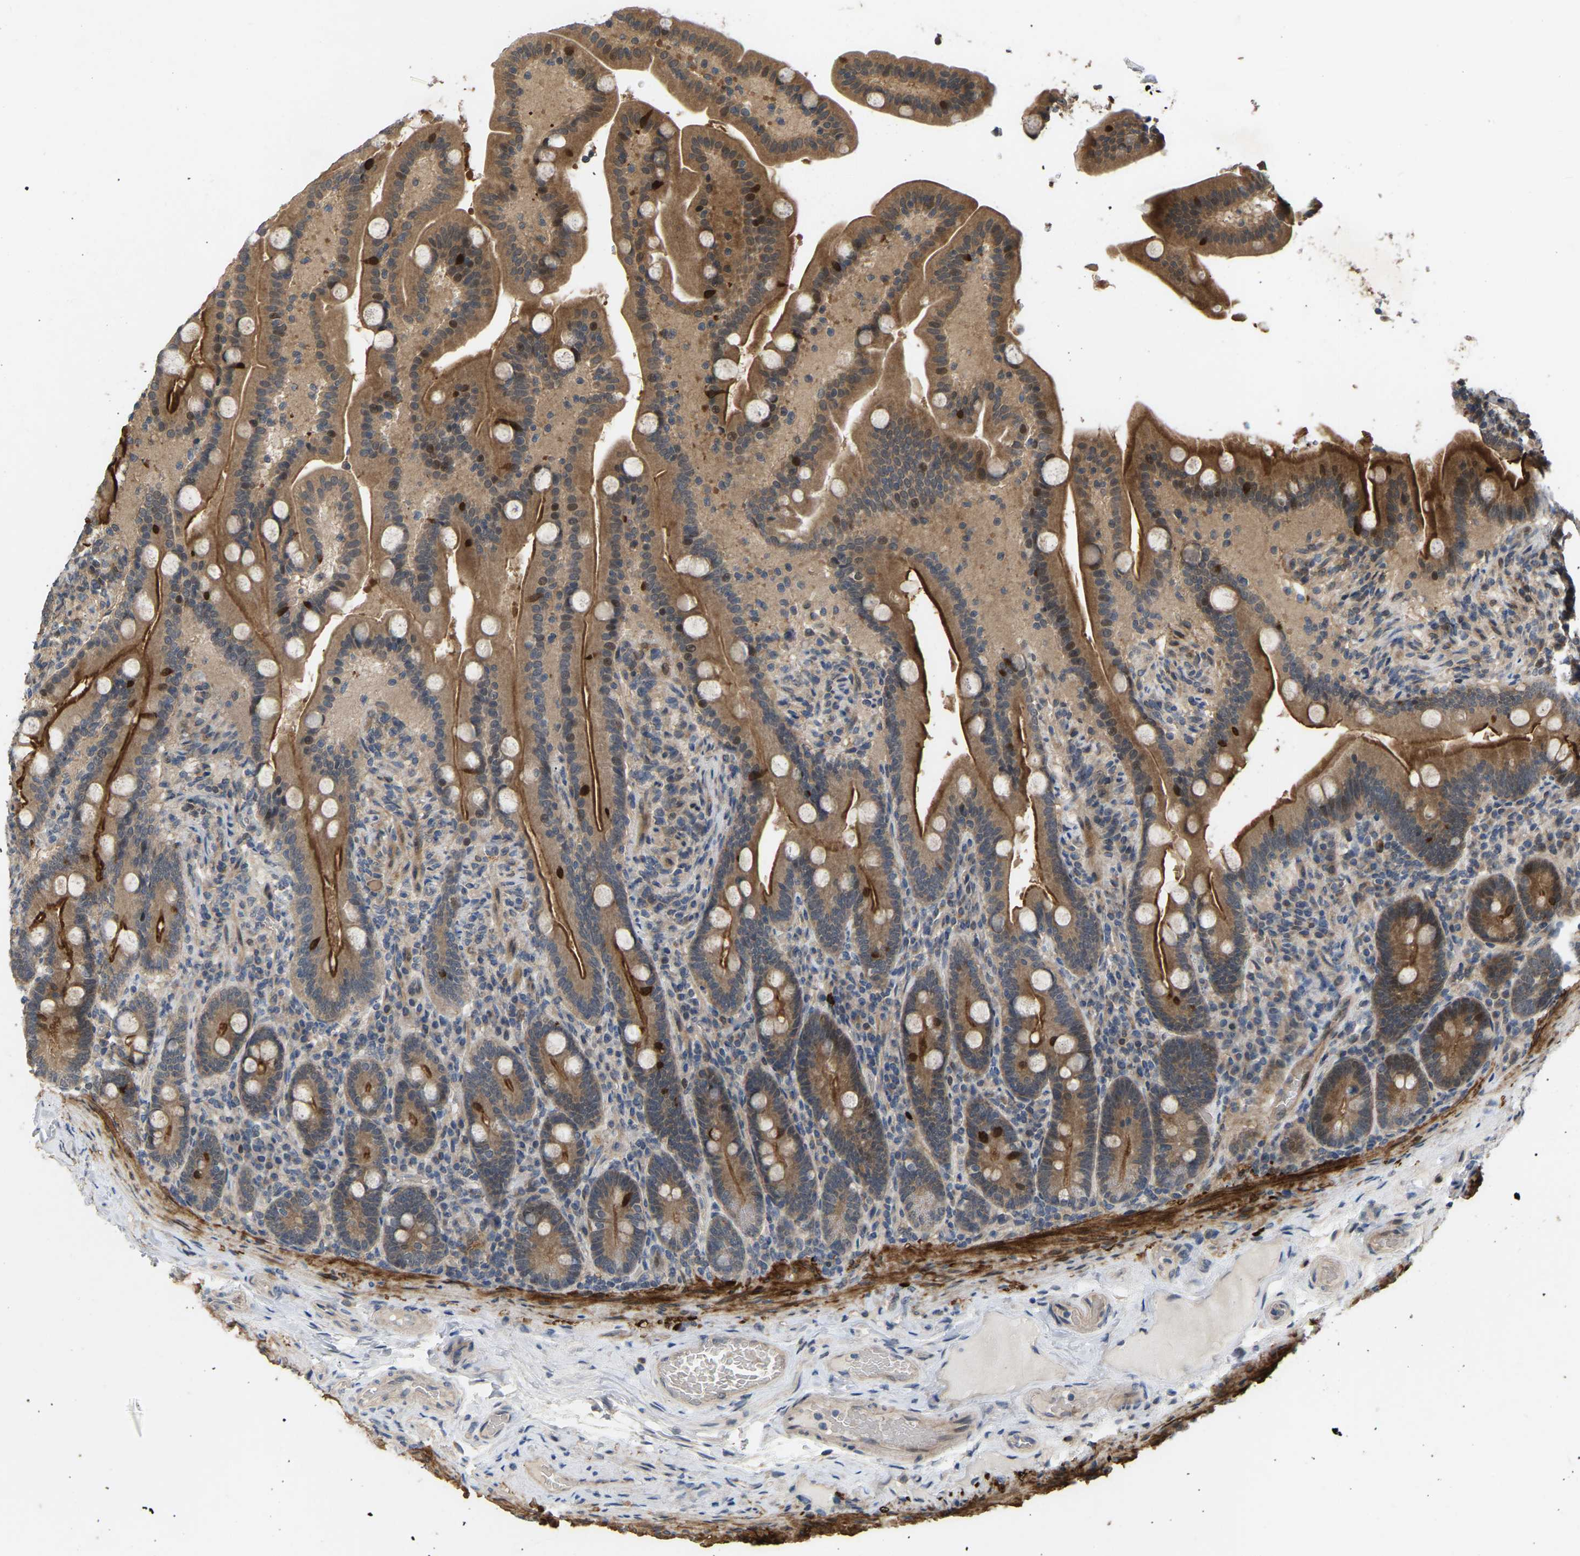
{"staining": {"intensity": "strong", "quantity": ">75%", "location": "cytoplasmic/membranous,nuclear"}, "tissue": "duodenum", "cell_type": "Glandular cells", "image_type": "normal", "snomed": [{"axis": "morphology", "description": "Normal tissue, NOS"}, {"axis": "topography", "description": "Duodenum"}], "caption": "Protein expression analysis of unremarkable human duodenum reveals strong cytoplasmic/membranous,nuclear positivity in approximately >75% of glandular cells.", "gene": "LIMK2", "patient": {"sex": "male", "age": 54}}